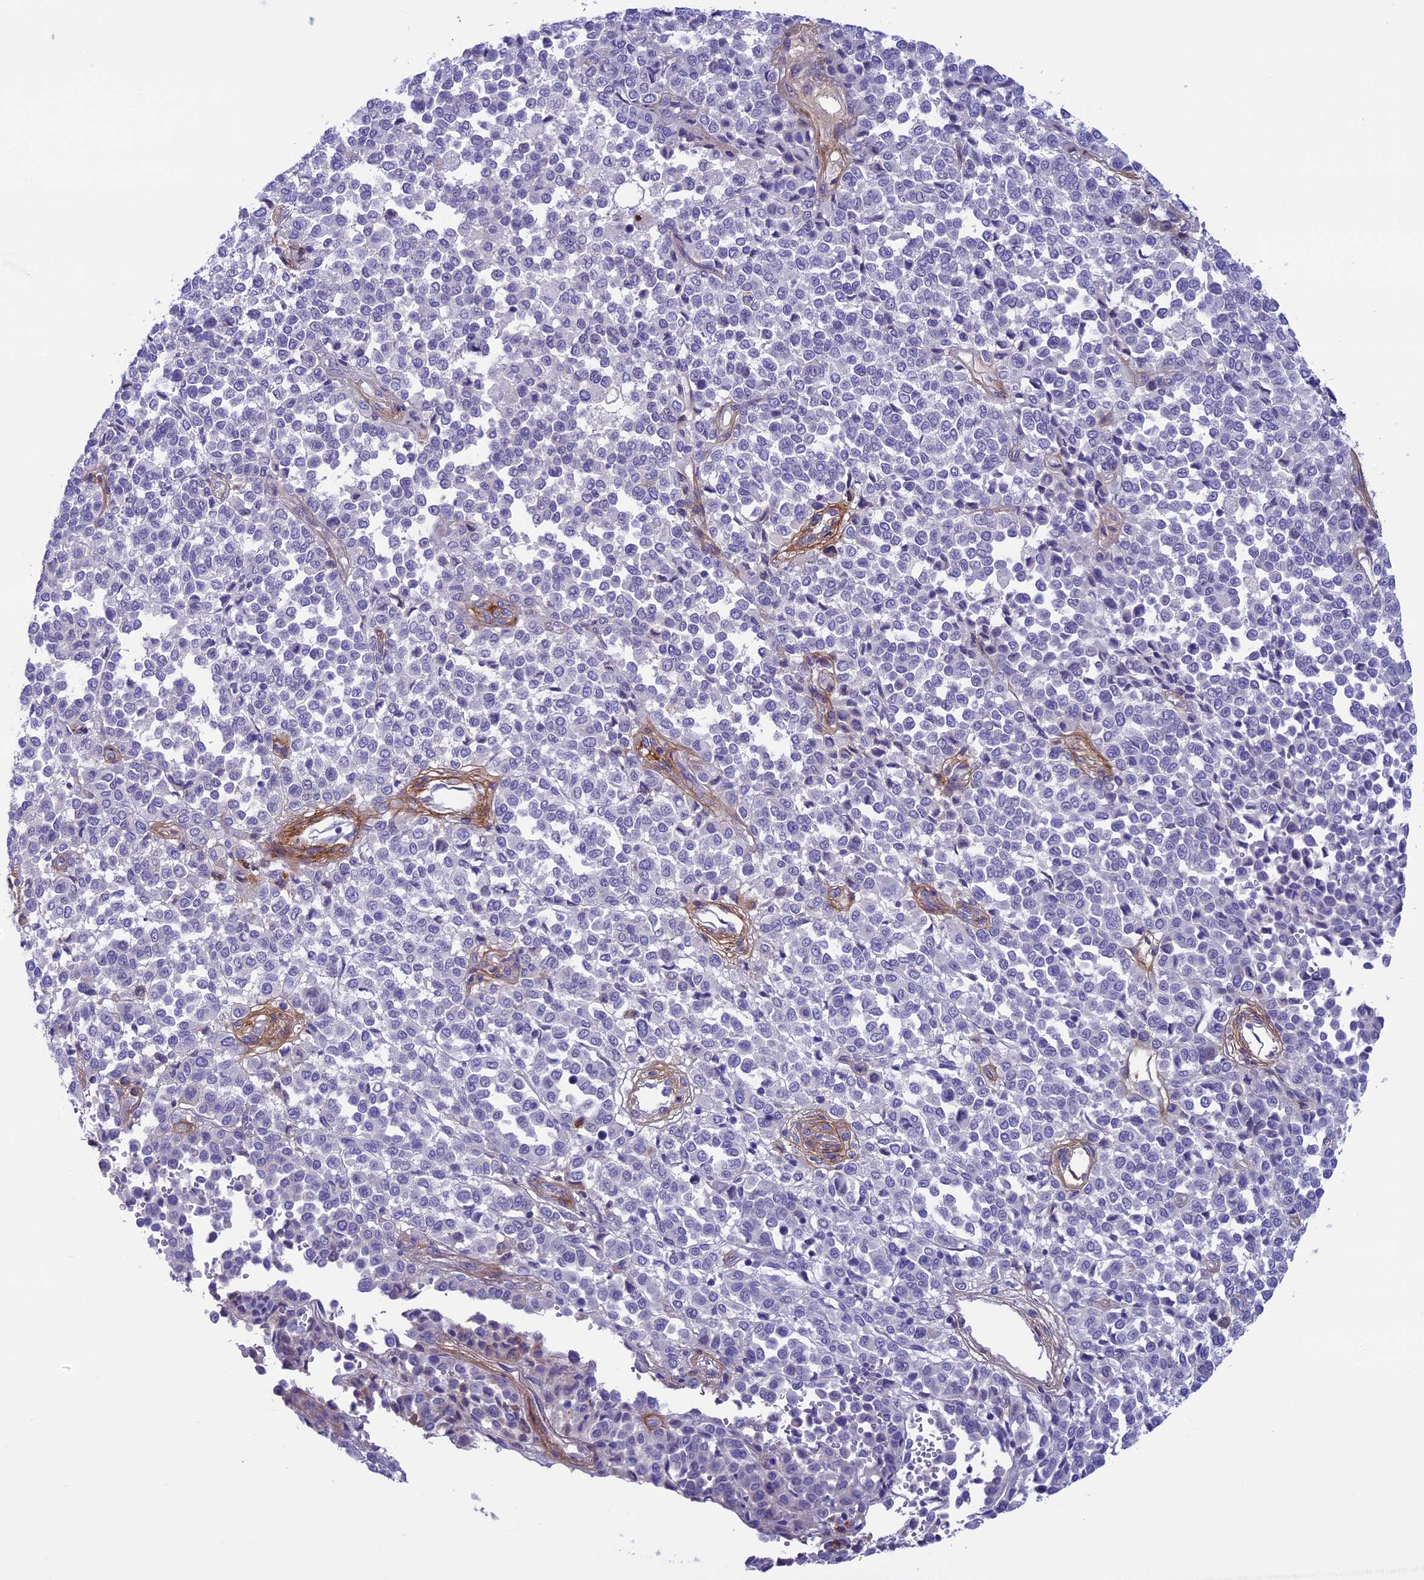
{"staining": {"intensity": "negative", "quantity": "none", "location": "none"}, "tissue": "melanoma", "cell_type": "Tumor cells", "image_type": "cancer", "snomed": [{"axis": "morphology", "description": "Malignant melanoma, Metastatic site"}, {"axis": "topography", "description": "Pancreas"}], "caption": "This is a image of immunohistochemistry staining of melanoma, which shows no staining in tumor cells. (DAB IHC visualized using brightfield microscopy, high magnification).", "gene": "LOXL1", "patient": {"sex": "female", "age": 30}}